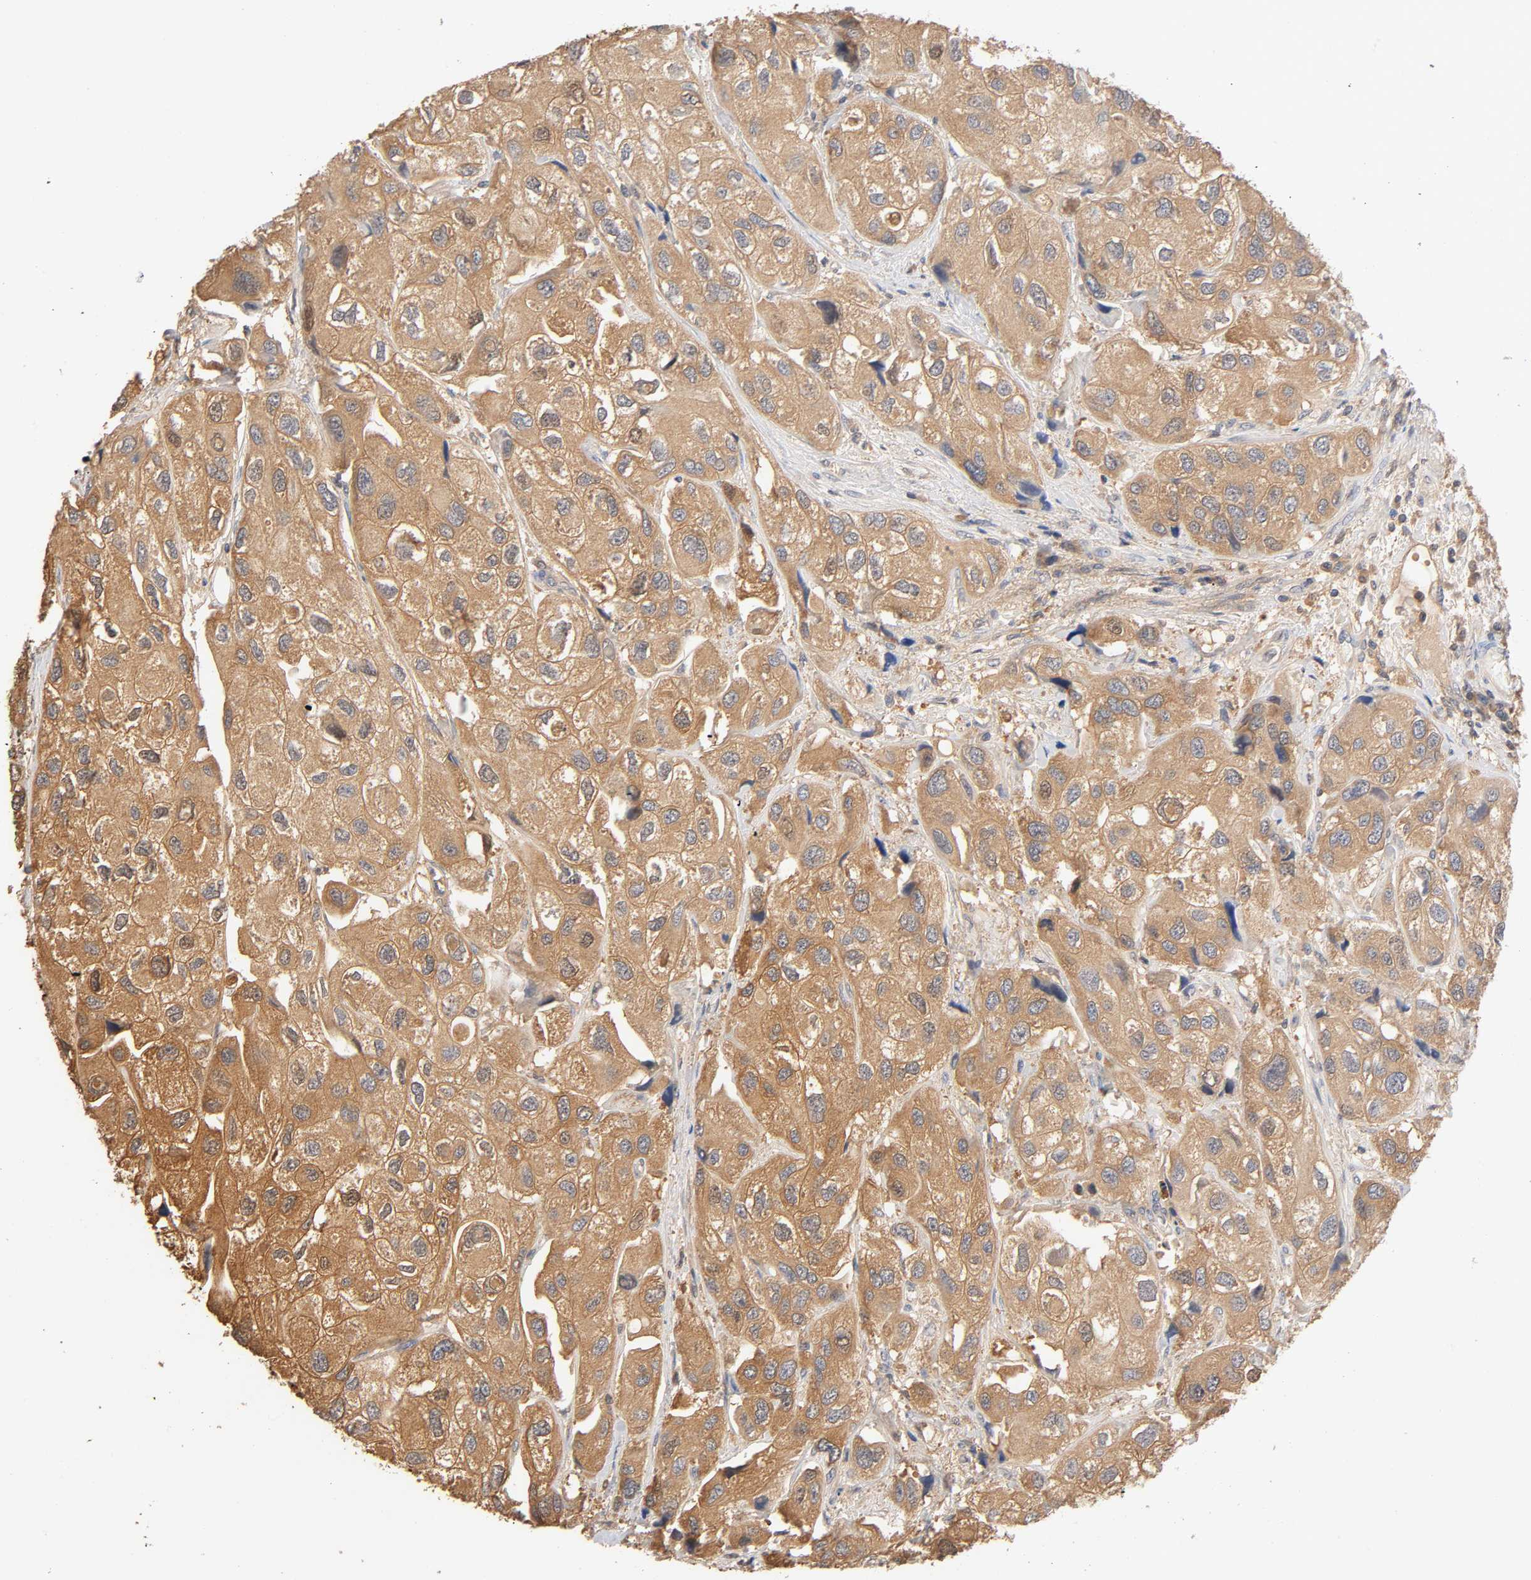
{"staining": {"intensity": "moderate", "quantity": ">75%", "location": "cytoplasmic/membranous"}, "tissue": "urothelial cancer", "cell_type": "Tumor cells", "image_type": "cancer", "snomed": [{"axis": "morphology", "description": "Urothelial carcinoma, High grade"}, {"axis": "topography", "description": "Urinary bladder"}], "caption": "This photomicrograph reveals IHC staining of urothelial cancer, with medium moderate cytoplasmic/membranous staining in about >75% of tumor cells.", "gene": "ALDOA", "patient": {"sex": "female", "age": 64}}